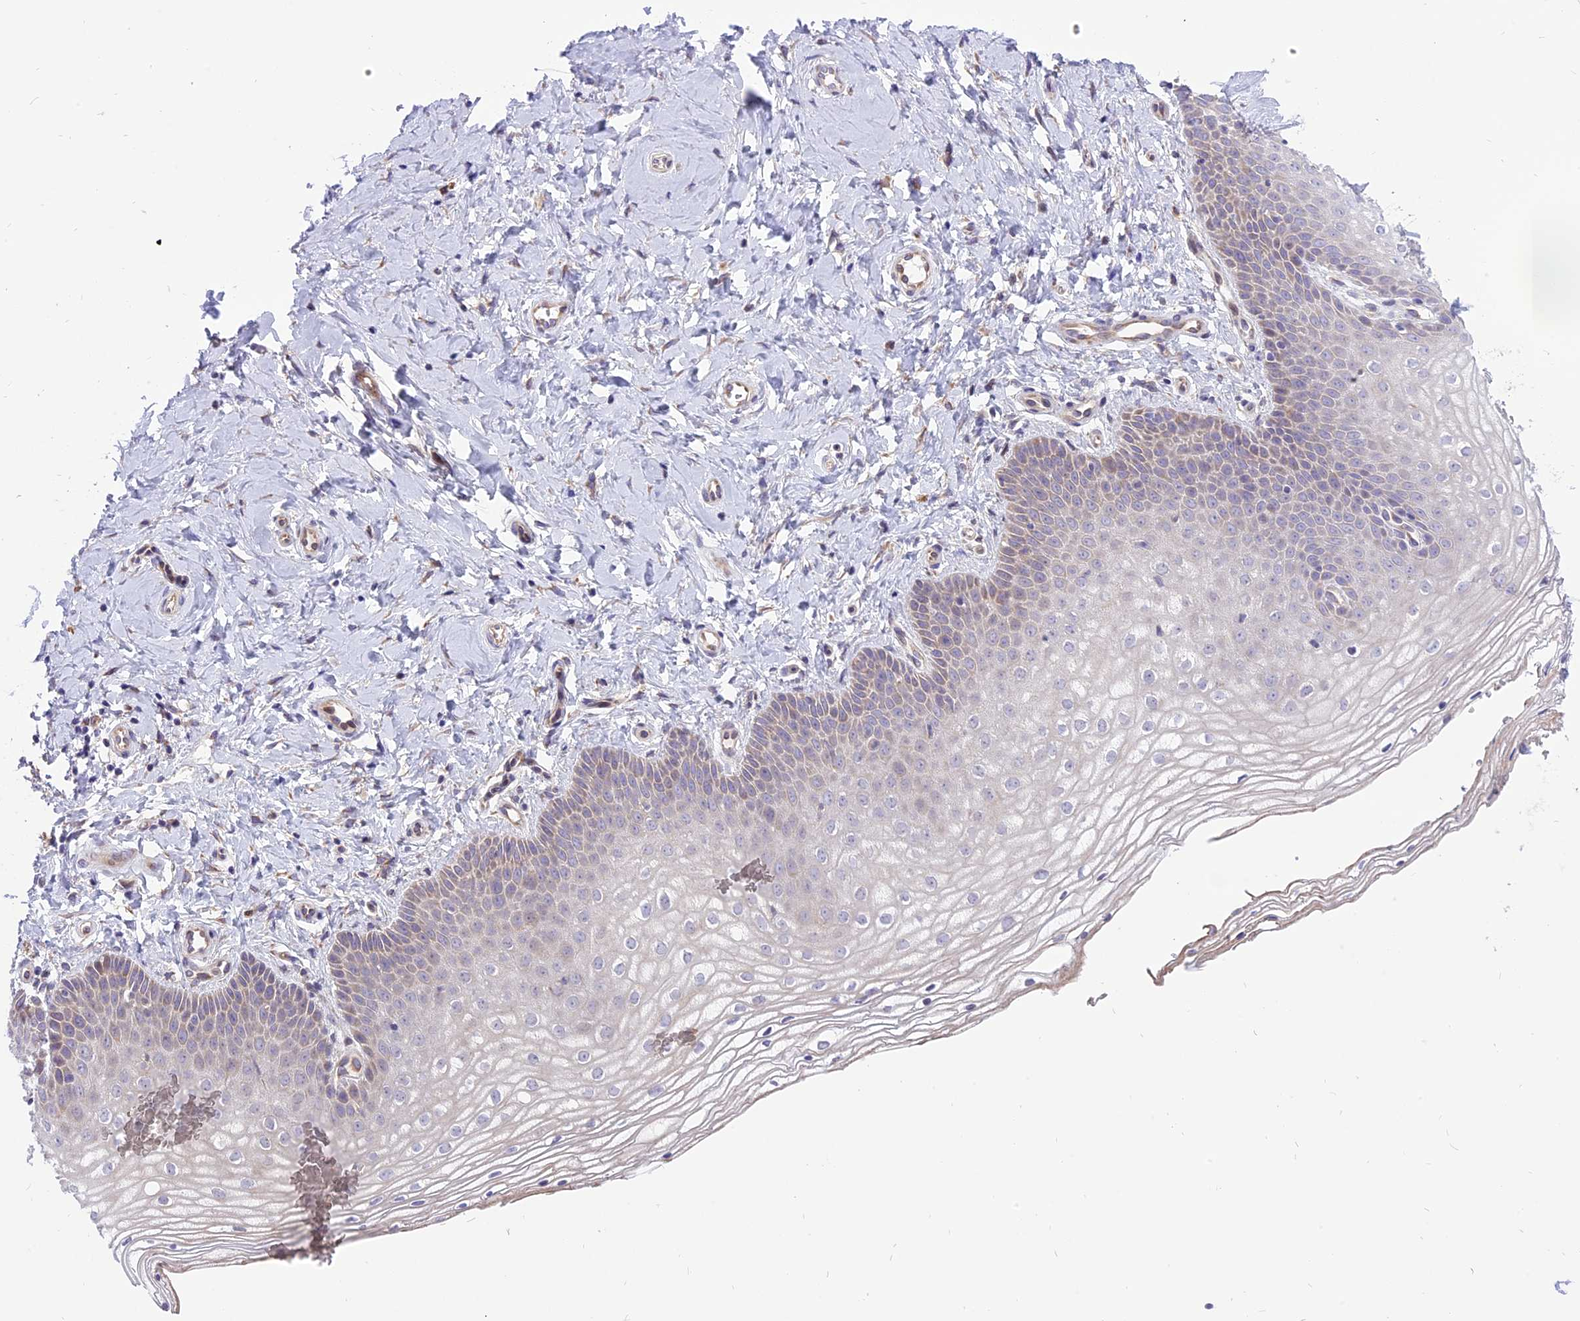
{"staining": {"intensity": "weak", "quantity": "<25%", "location": "cytoplasmic/membranous"}, "tissue": "vagina", "cell_type": "Squamous epithelial cells", "image_type": "normal", "snomed": [{"axis": "morphology", "description": "Normal tissue, NOS"}, {"axis": "topography", "description": "Vagina"}], "caption": "Human vagina stained for a protein using immunohistochemistry reveals no expression in squamous epithelial cells.", "gene": "ARMCX6", "patient": {"sex": "female", "age": 68}}